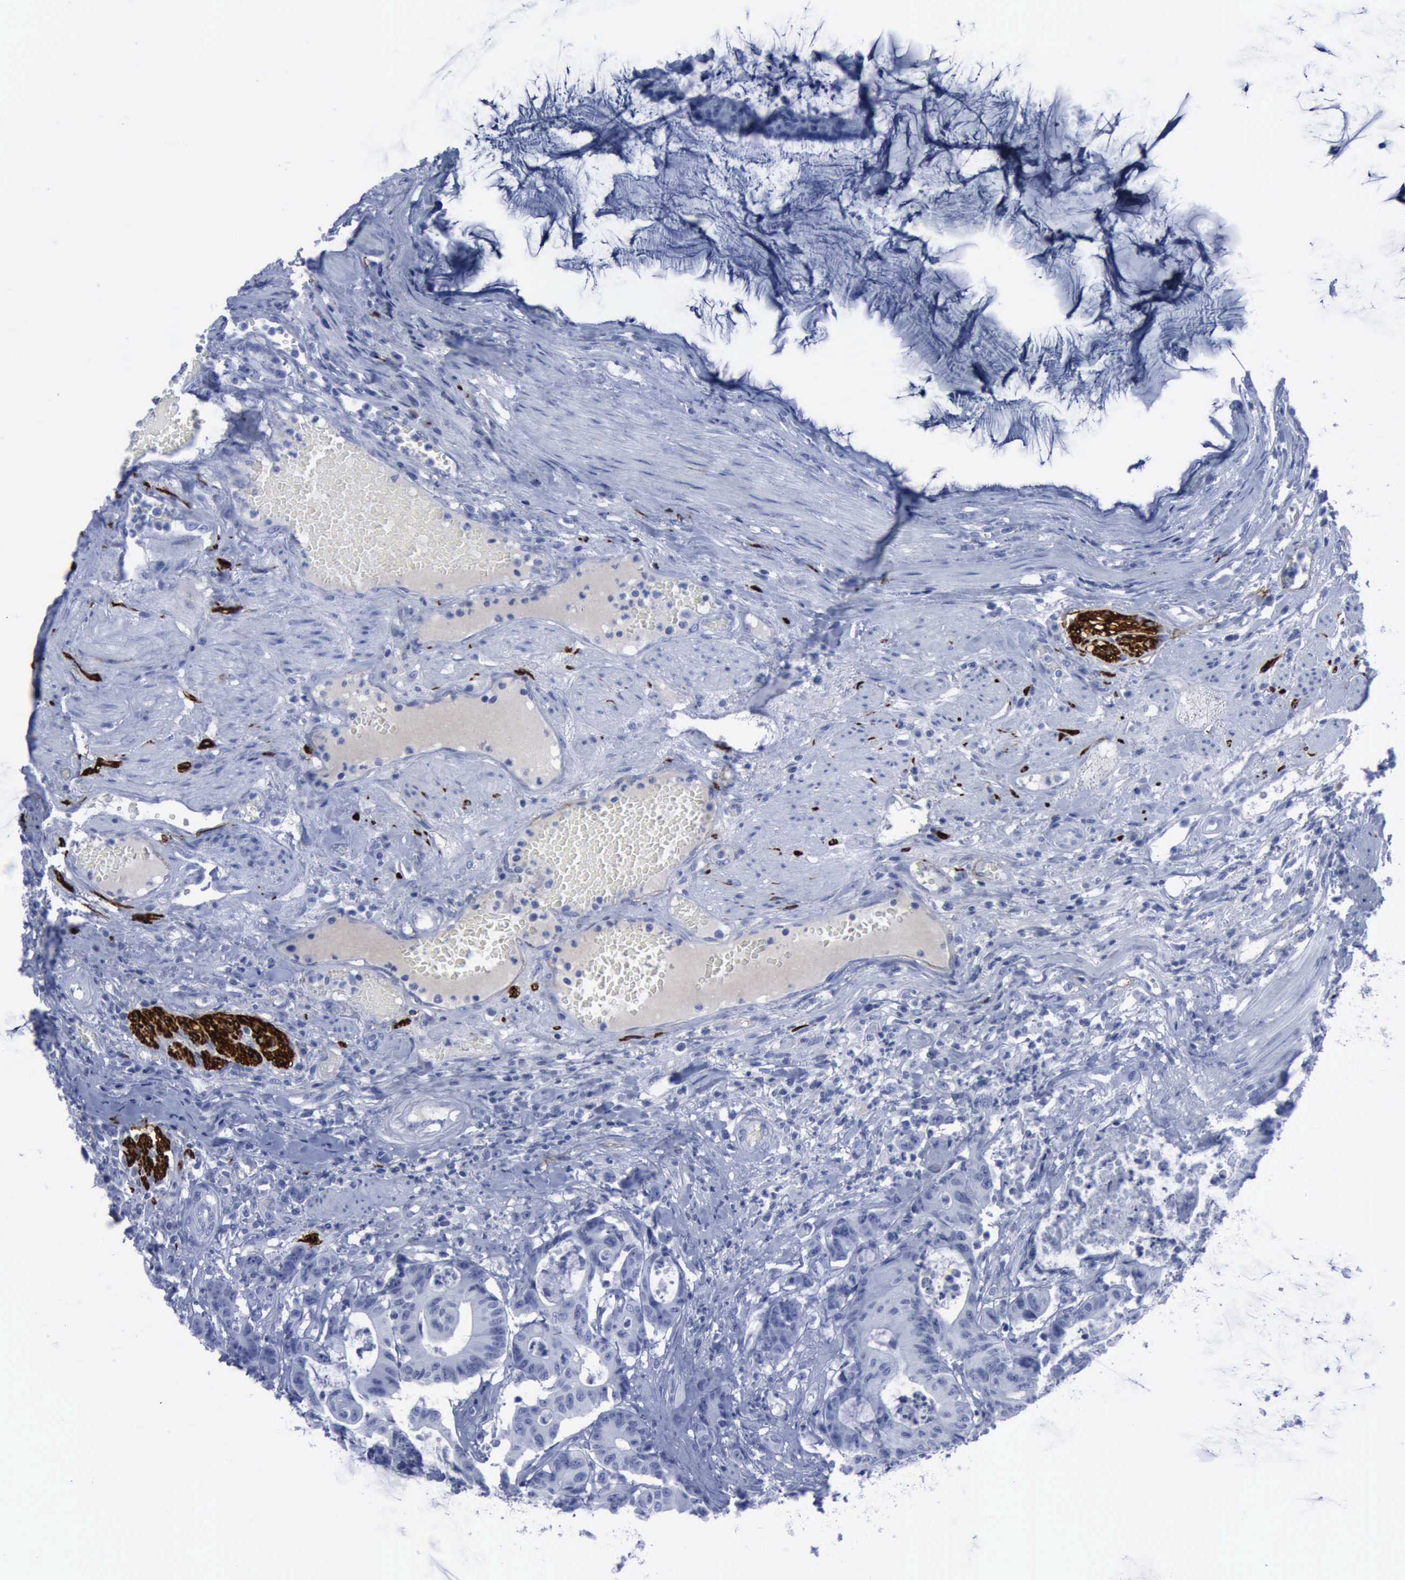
{"staining": {"intensity": "negative", "quantity": "none", "location": "none"}, "tissue": "colorectal cancer", "cell_type": "Tumor cells", "image_type": "cancer", "snomed": [{"axis": "morphology", "description": "Adenocarcinoma, NOS"}, {"axis": "topography", "description": "Colon"}], "caption": "The histopathology image shows no significant staining in tumor cells of colorectal cancer. (IHC, brightfield microscopy, high magnification).", "gene": "NGFR", "patient": {"sex": "female", "age": 84}}